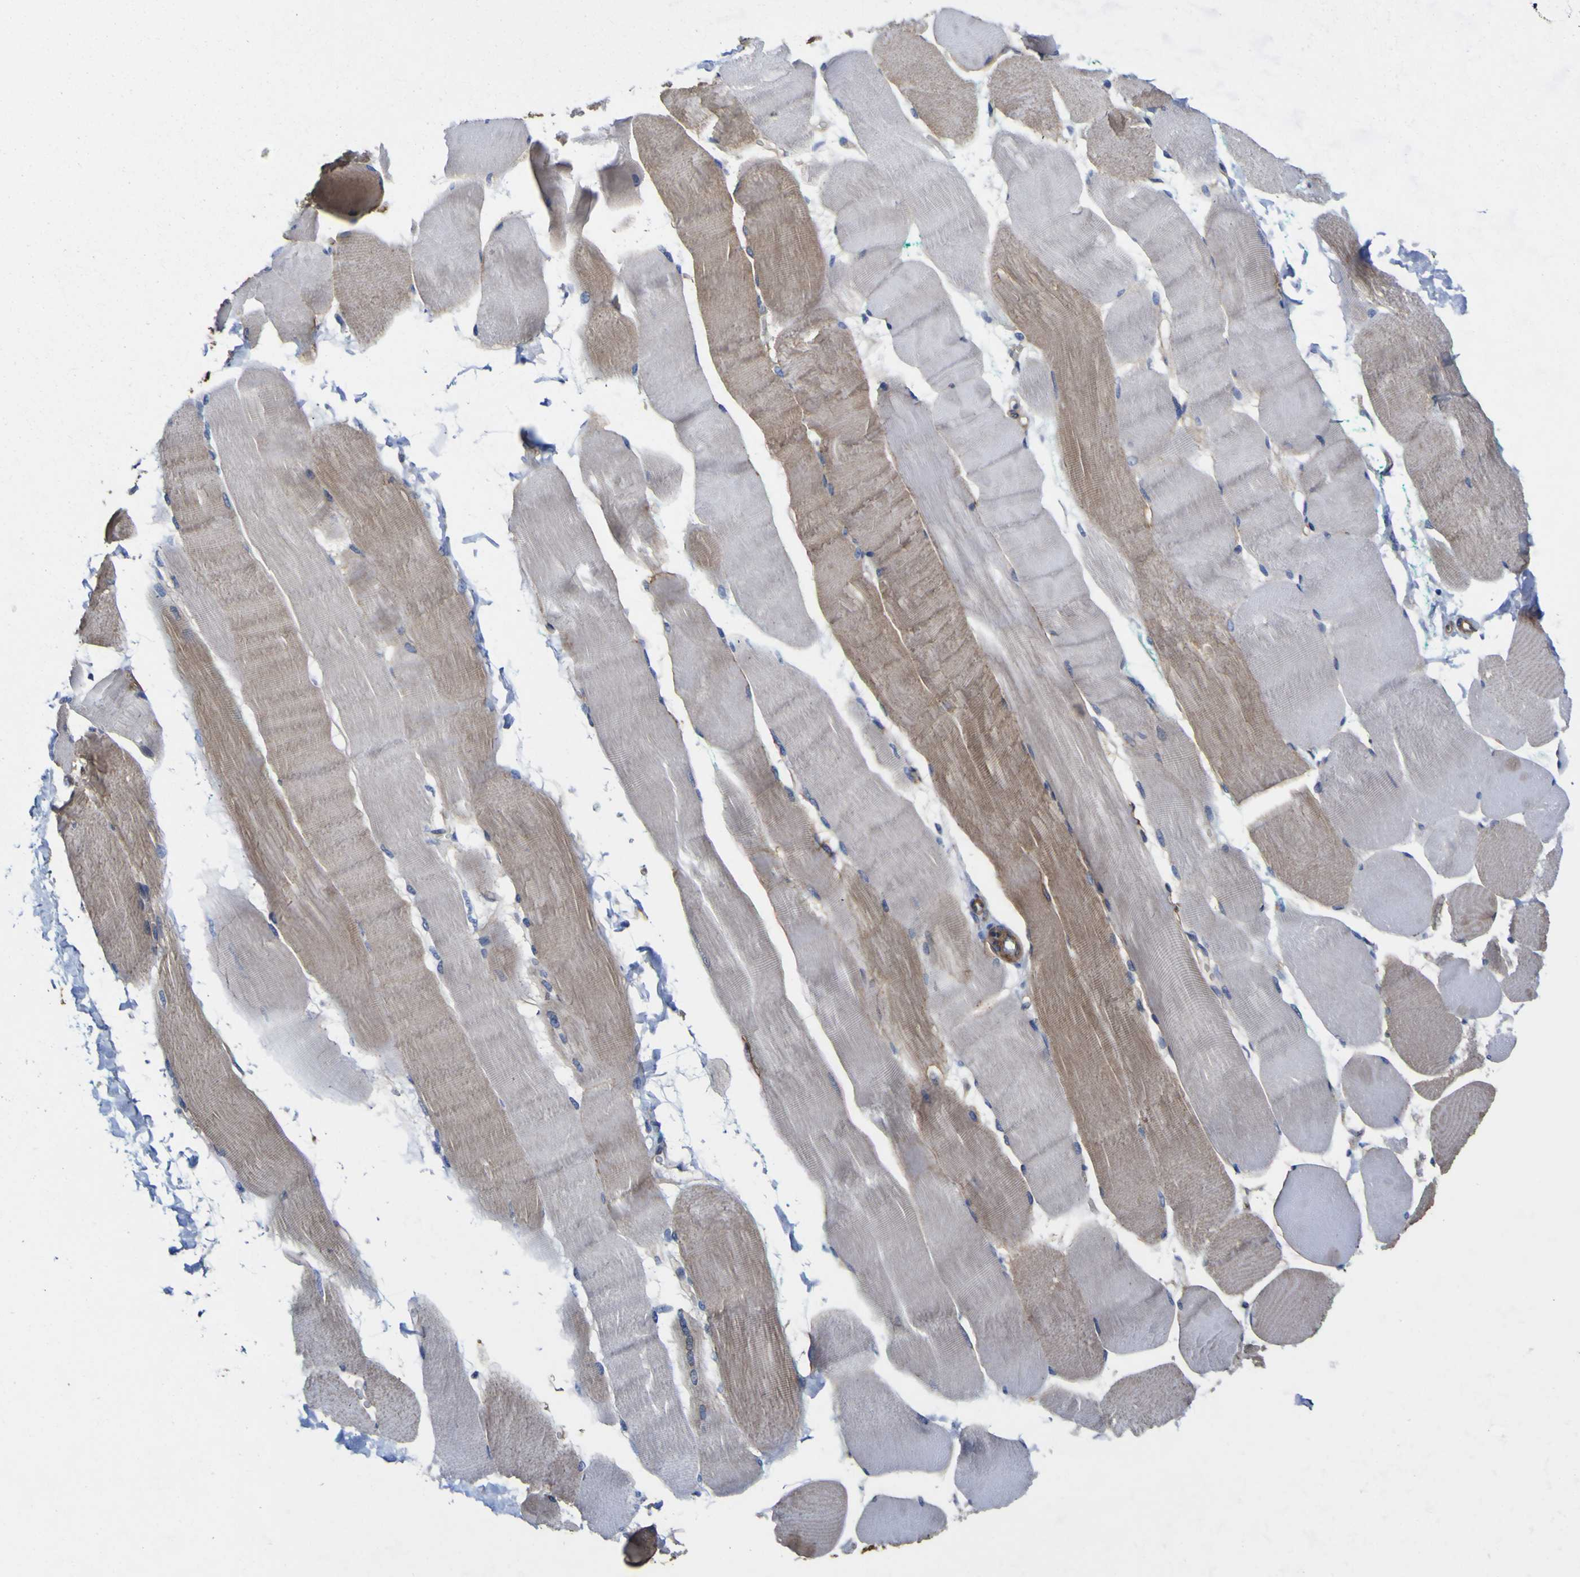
{"staining": {"intensity": "weak", "quantity": "25%-75%", "location": "cytoplasmic/membranous"}, "tissue": "skeletal muscle", "cell_type": "Myocytes", "image_type": "normal", "snomed": [{"axis": "morphology", "description": "Normal tissue, NOS"}, {"axis": "morphology", "description": "Squamous cell carcinoma, NOS"}, {"axis": "topography", "description": "Skeletal muscle"}], "caption": "This micrograph reveals IHC staining of benign skeletal muscle, with low weak cytoplasmic/membranous staining in about 25%-75% of myocytes.", "gene": "CD151", "patient": {"sex": "male", "age": 51}}